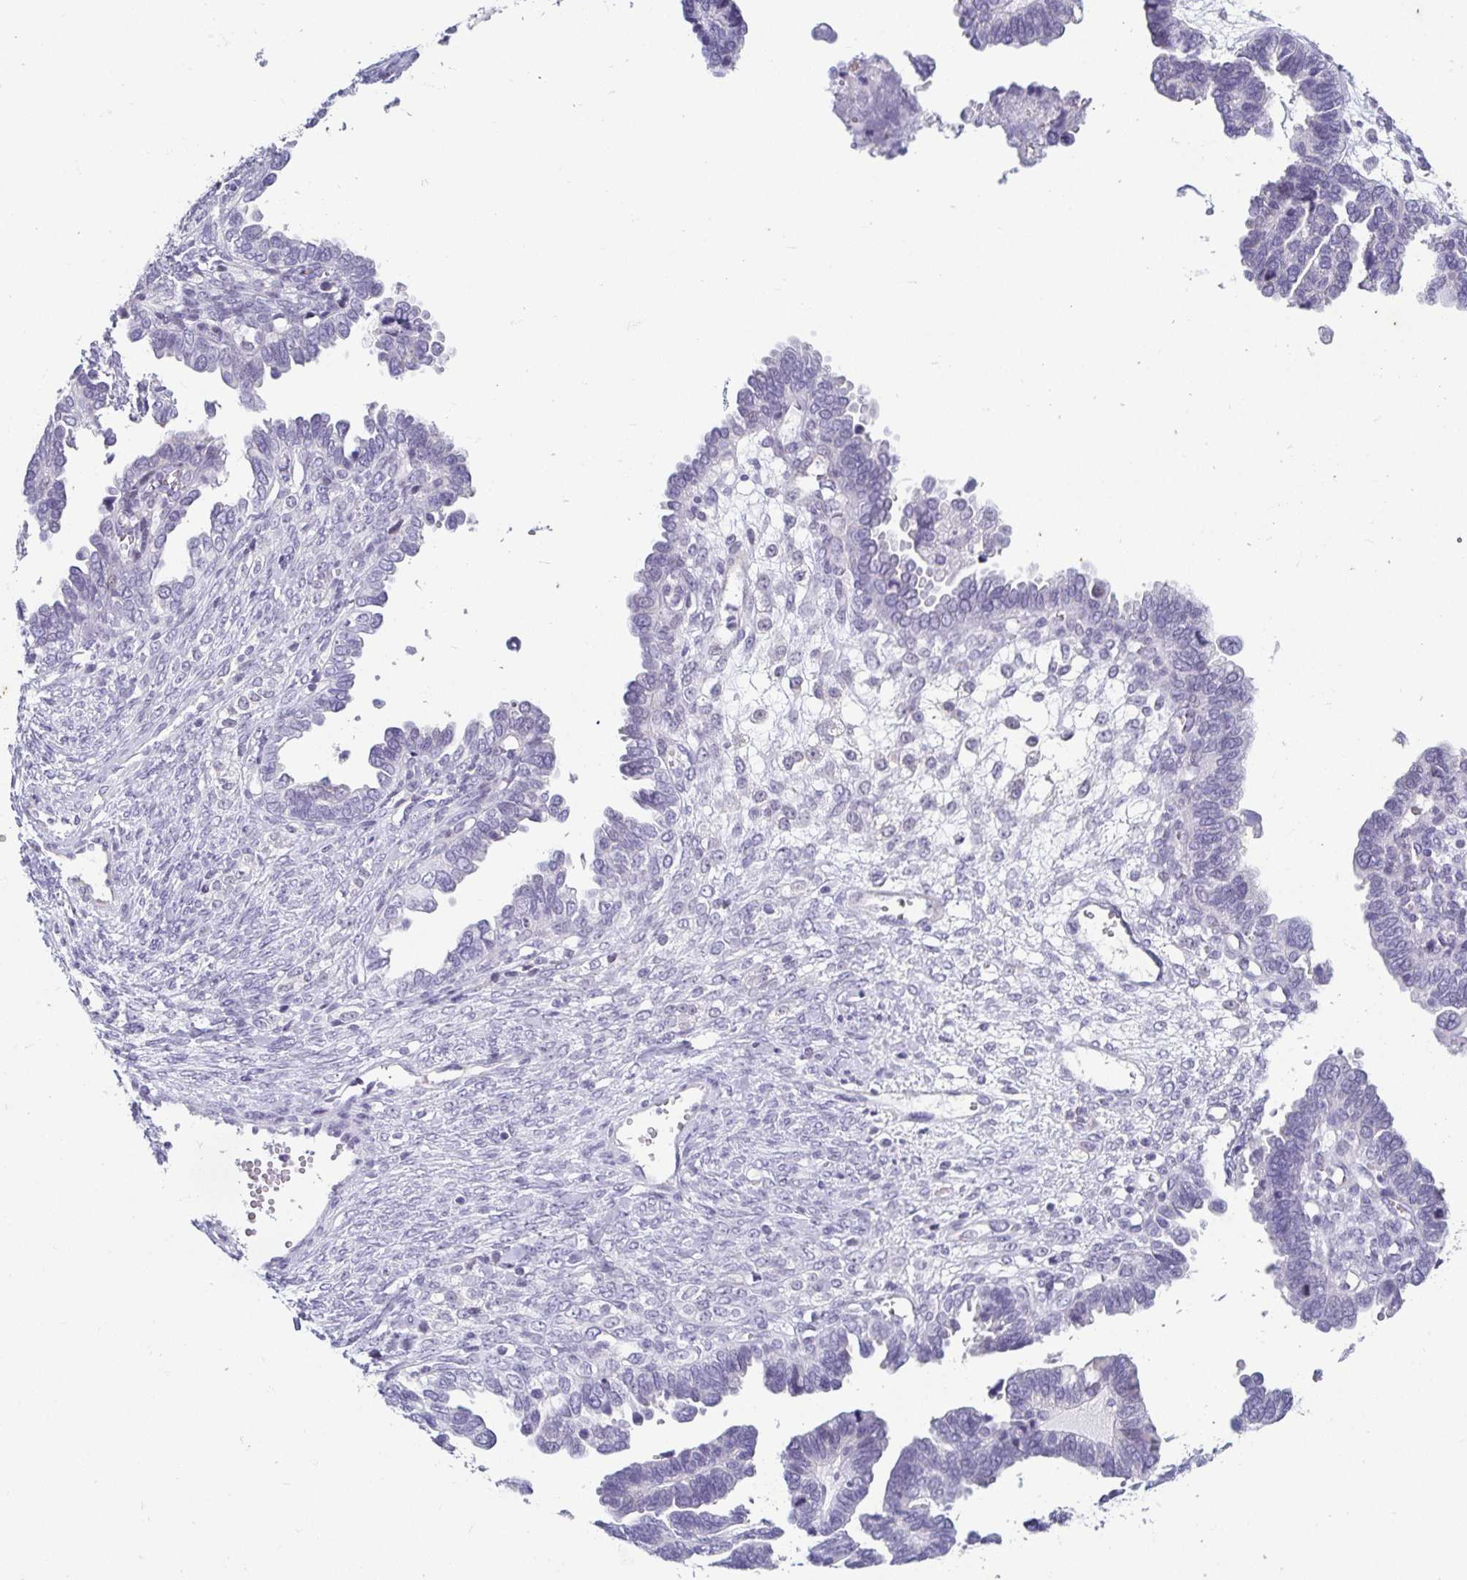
{"staining": {"intensity": "negative", "quantity": "none", "location": "none"}, "tissue": "ovarian cancer", "cell_type": "Tumor cells", "image_type": "cancer", "snomed": [{"axis": "morphology", "description": "Cystadenocarcinoma, serous, NOS"}, {"axis": "topography", "description": "Ovary"}], "caption": "Image shows no significant protein expression in tumor cells of serous cystadenocarcinoma (ovarian). (Stains: DAB (3,3'-diaminobenzidine) immunohistochemistry with hematoxylin counter stain, Microscopy: brightfield microscopy at high magnification).", "gene": "CR2", "patient": {"sex": "female", "age": 51}}